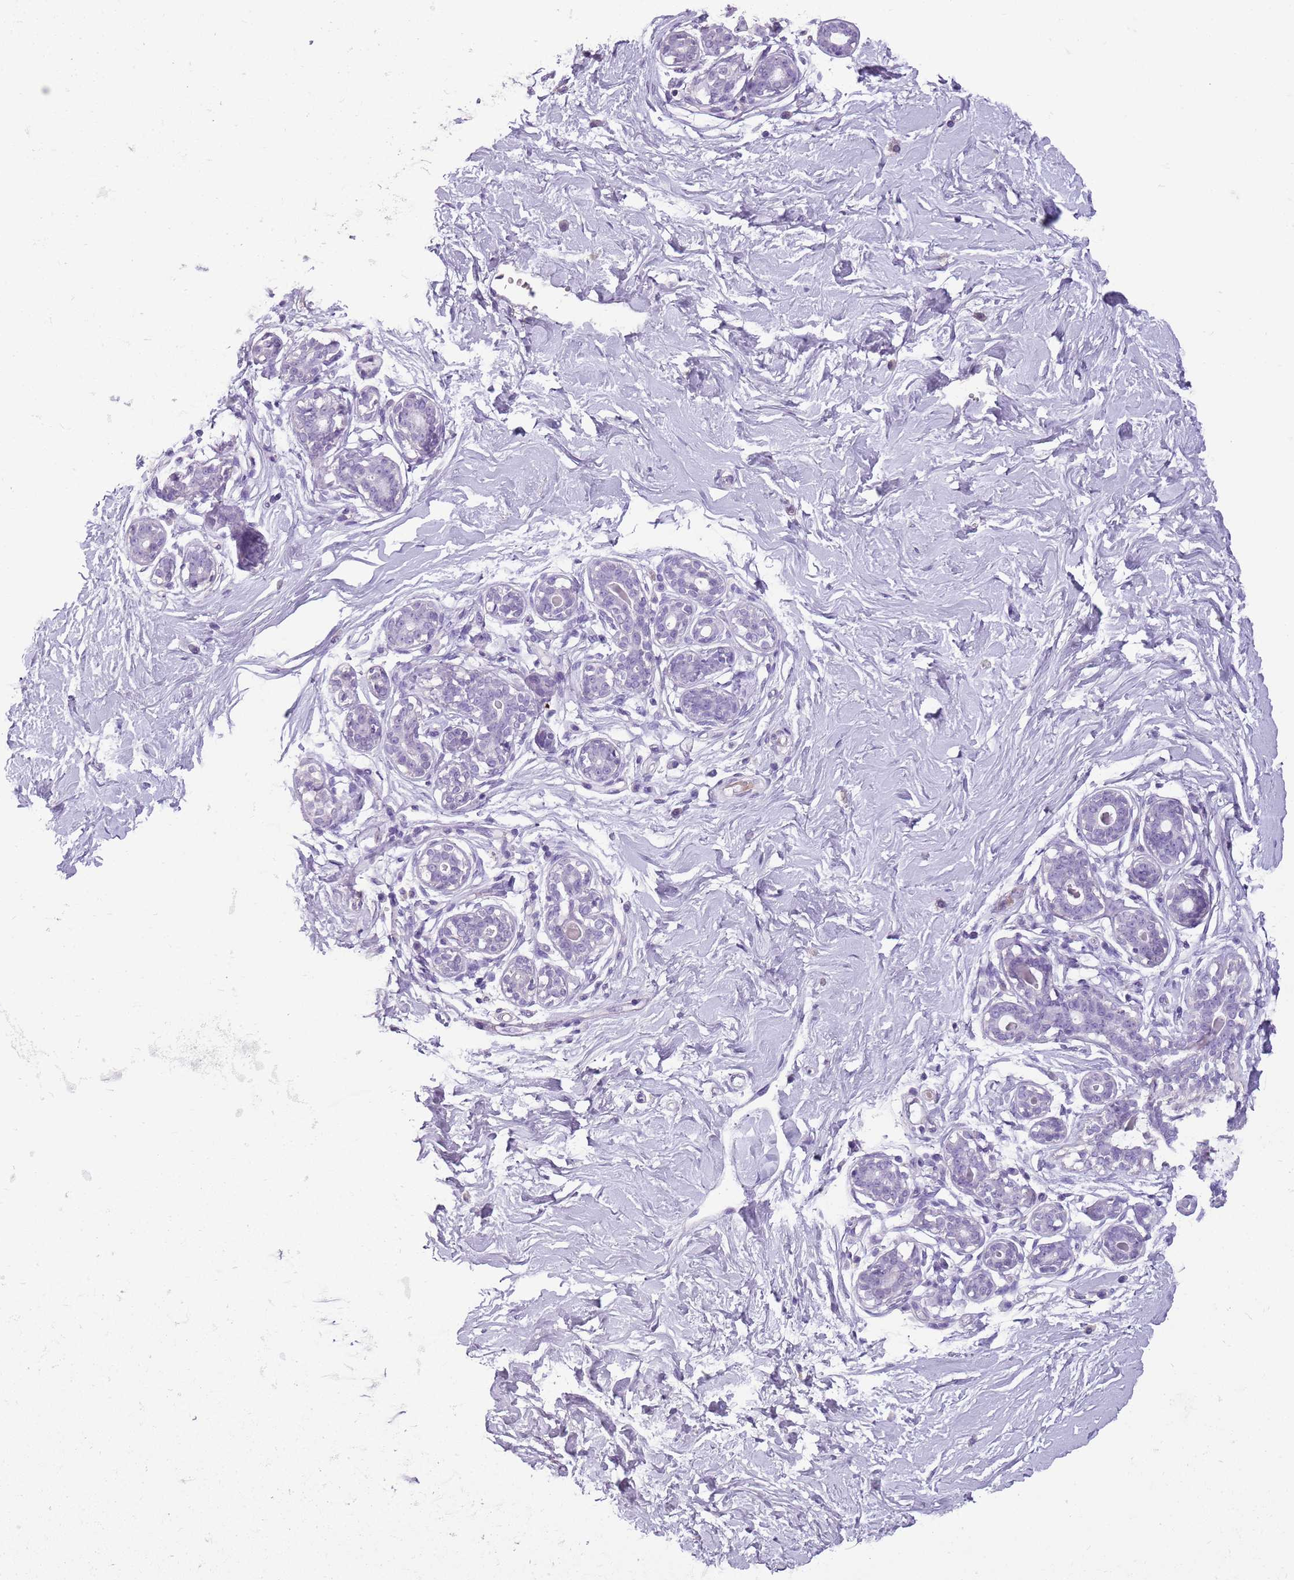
{"staining": {"intensity": "negative", "quantity": "none", "location": "none"}, "tissue": "breast", "cell_type": "Adipocytes", "image_type": "normal", "snomed": [{"axis": "morphology", "description": "Normal tissue, NOS"}, {"axis": "morphology", "description": "Adenoma, NOS"}, {"axis": "topography", "description": "Breast"}], "caption": "This image is of normal breast stained with immunohistochemistry (IHC) to label a protein in brown with the nuclei are counter-stained blue. There is no expression in adipocytes. (DAB (3,3'-diaminobenzidine) immunohistochemistry (IHC) with hematoxylin counter stain).", "gene": "CELF6", "patient": {"sex": "female", "age": 23}}